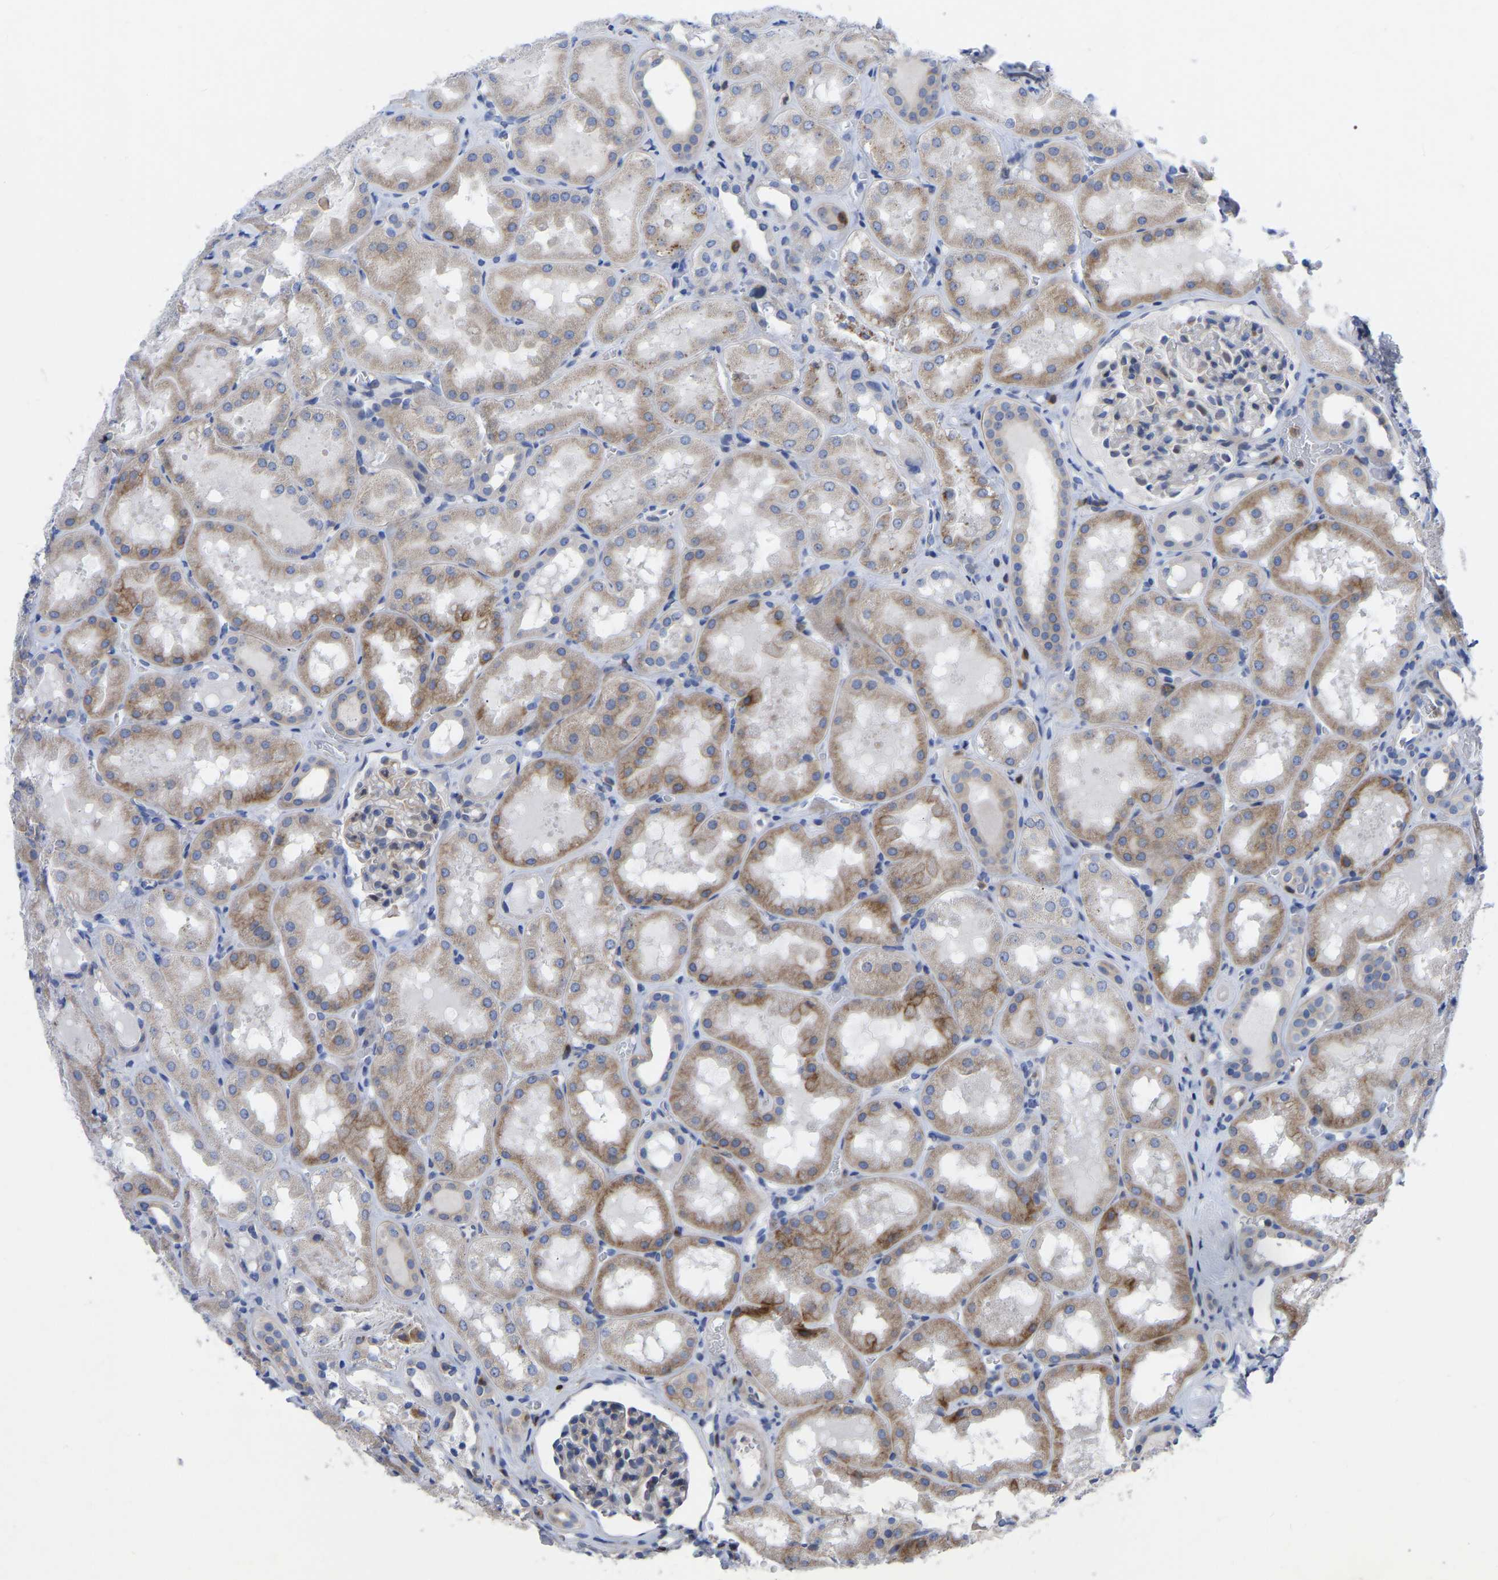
{"staining": {"intensity": "weak", "quantity": "<25%", "location": "cytoplasmic/membranous"}, "tissue": "kidney", "cell_type": "Cells in glomeruli", "image_type": "normal", "snomed": [{"axis": "morphology", "description": "Normal tissue, NOS"}, {"axis": "topography", "description": "Kidney"}, {"axis": "topography", "description": "Urinary bladder"}], "caption": "Kidney stained for a protein using IHC displays no positivity cells in glomeruli.", "gene": "PTPN7", "patient": {"sex": "male", "age": 16}}